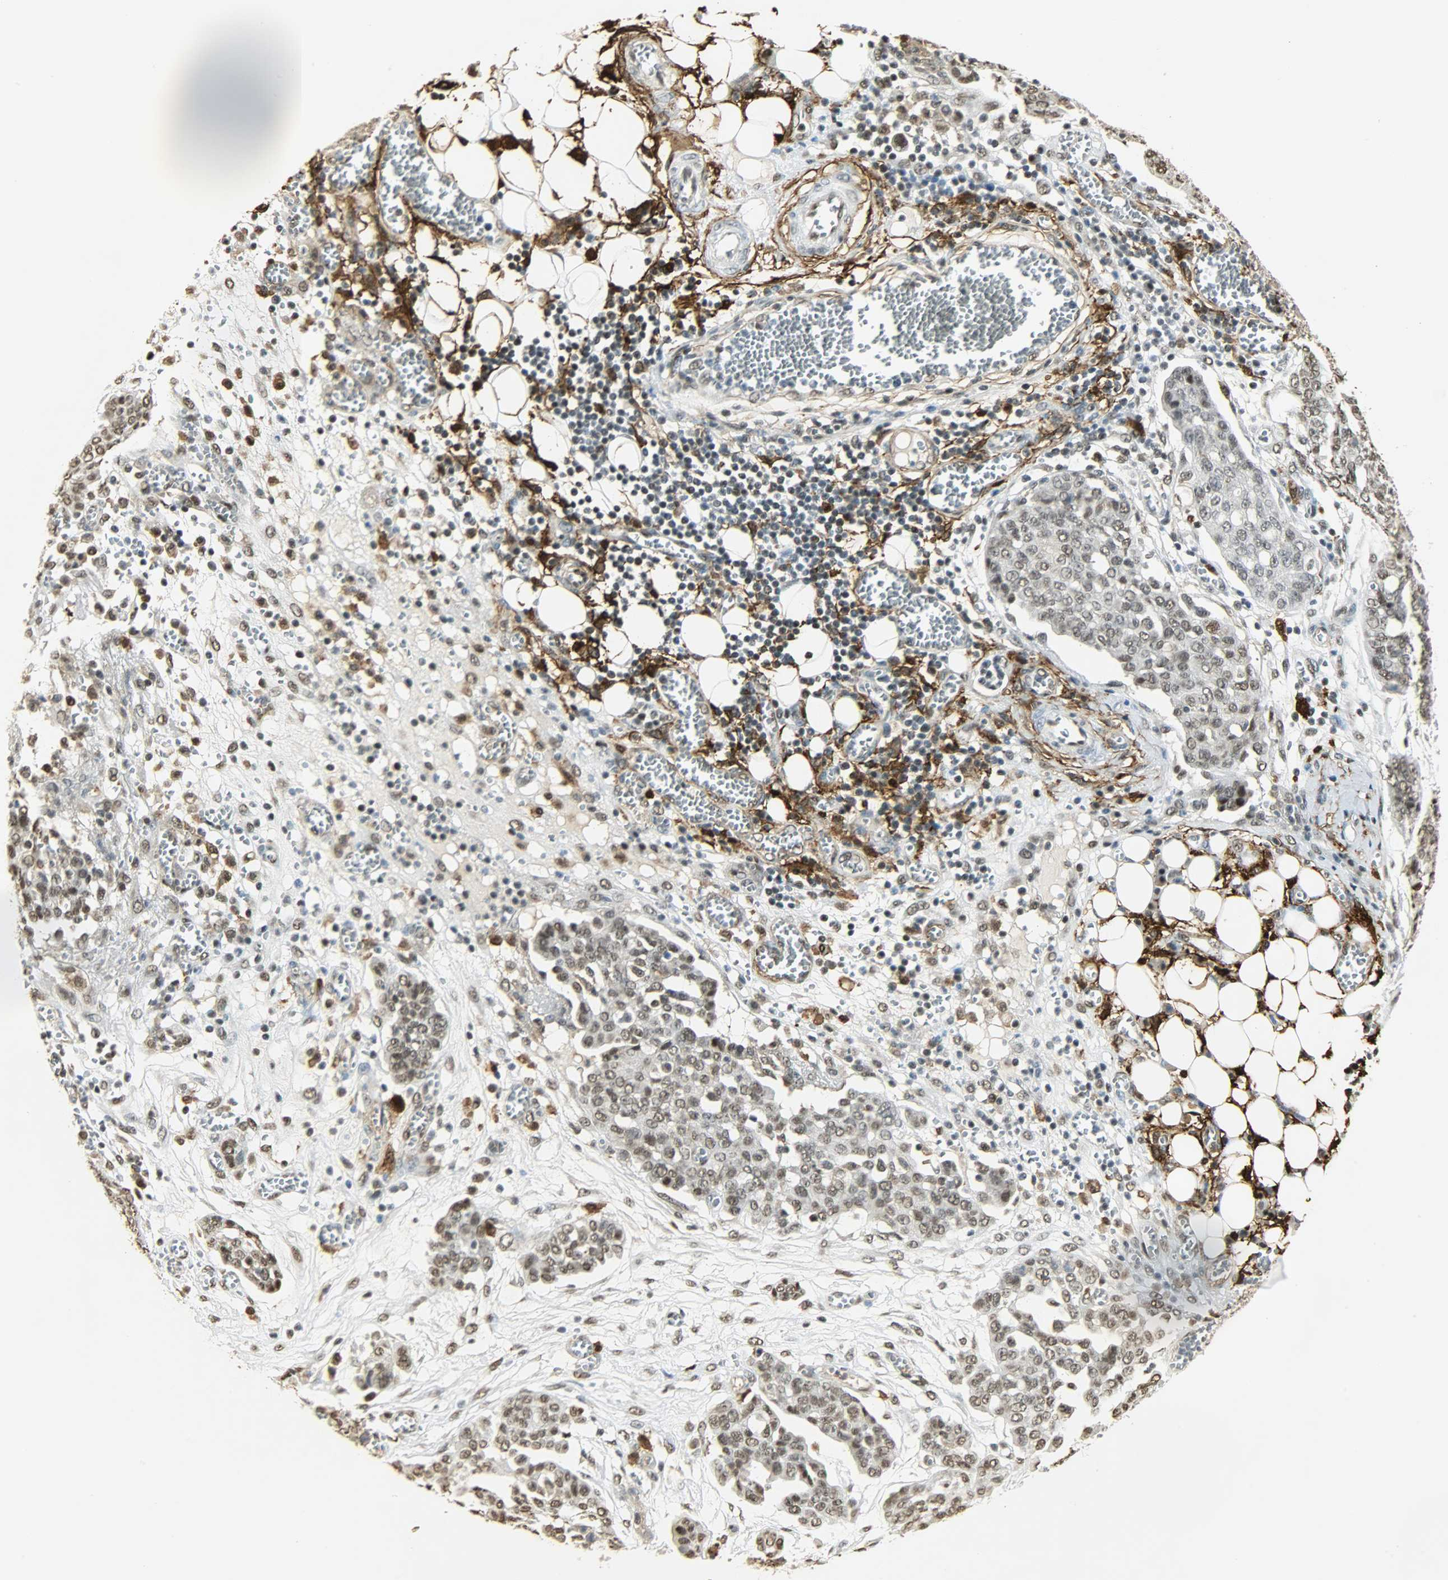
{"staining": {"intensity": "weak", "quantity": ">75%", "location": "nuclear"}, "tissue": "ovarian cancer", "cell_type": "Tumor cells", "image_type": "cancer", "snomed": [{"axis": "morphology", "description": "Cystadenocarcinoma, serous, NOS"}, {"axis": "topography", "description": "Soft tissue"}, {"axis": "topography", "description": "Ovary"}], "caption": "Immunohistochemical staining of ovarian cancer (serous cystadenocarcinoma) displays low levels of weak nuclear protein positivity in approximately >75% of tumor cells.", "gene": "NGFR", "patient": {"sex": "female", "age": 57}}